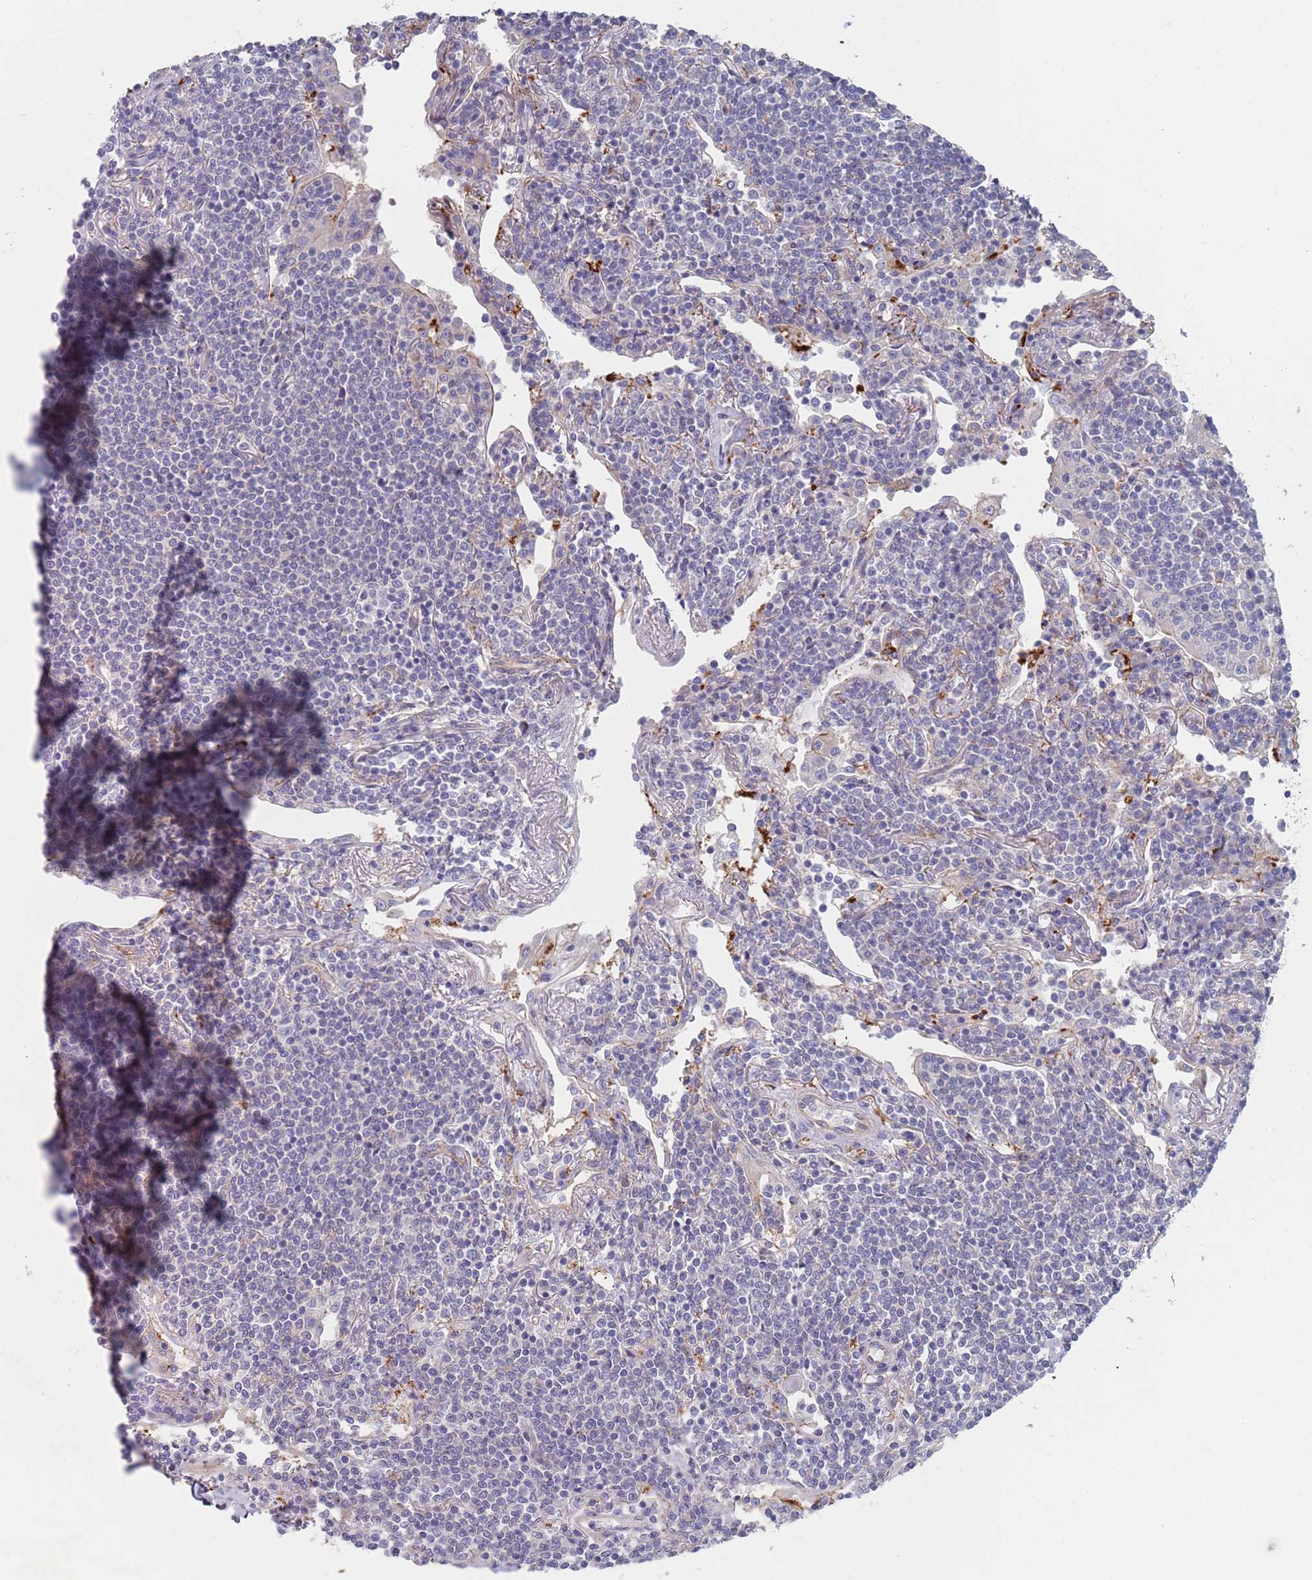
{"staining": {"intensity": "negative", "quantity": "none", "location": "none"}, "tissue": "lymphoma", "cell_type": "Tumor cells", "image_type": "cancer", "snomed": [{"axis": "morphology", "description": "Malignant lymphoma, non-Hodgkin's type, Low grade"}, {"axis": "topography", "description": "Lung"}], "caption": "High magnification brightfield microscopy of malignant lymphoma, non-Hodgkin's type (low-grade) stained with DAB (3,3'-diaminobenzidine) (brown) and counterstained with hematoxylin (blue): tumor cells show no significant positivity.", "gene": "APPL2", "patient": {"sex": "female", "age": 71}}